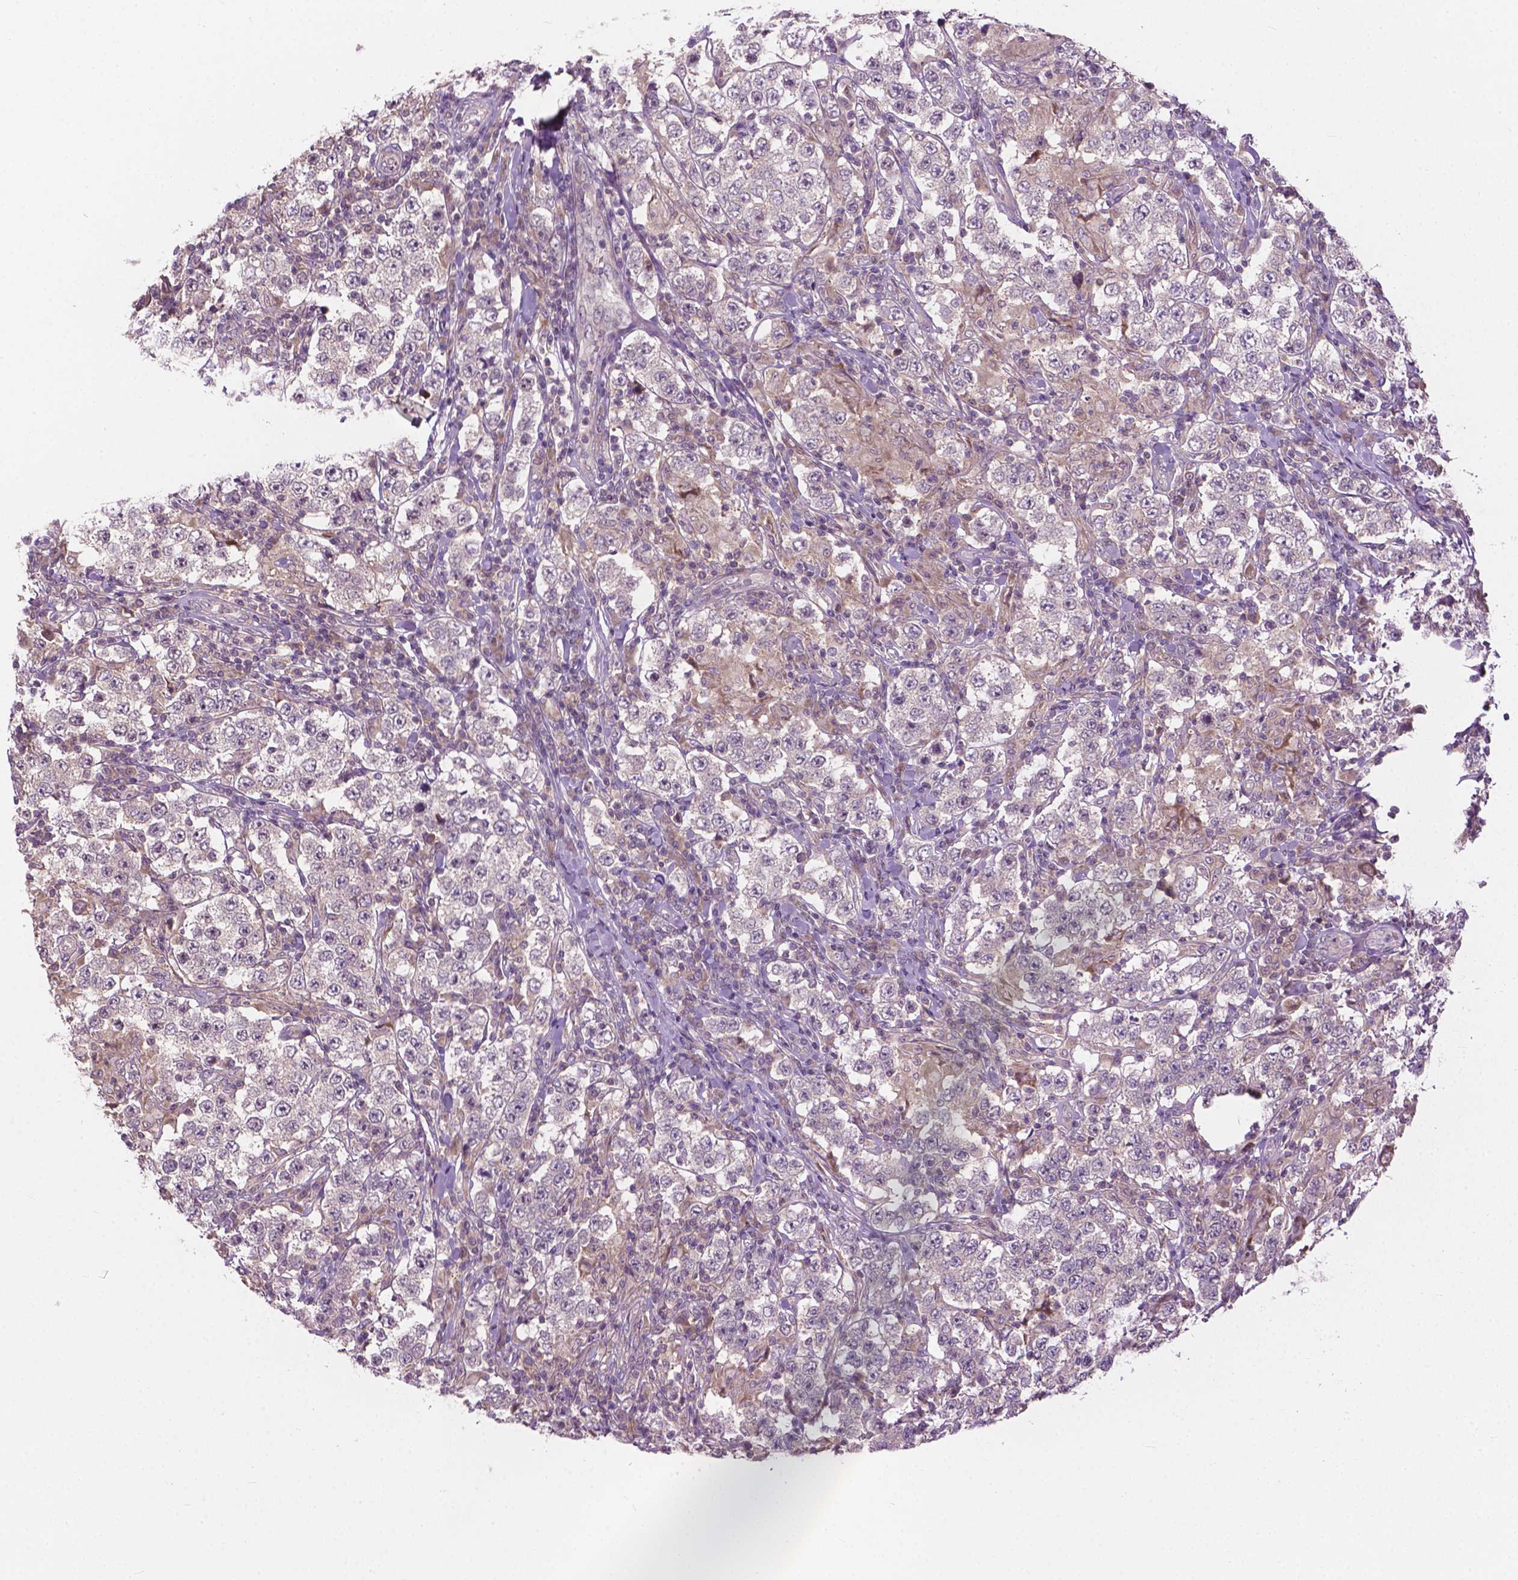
{"staining": {"intensity": "negative", "quantity": "none", "location": "none"}, "tissue": "testis cancer", "cell_type": "Tumor cells", "image_type": "cancer", "snomed": [{"axis": "morphology", "description": "Seminoma, NOS"}, {"axis": "morphology", "description": "Carcinoma, Embryonal, NOS"}, {"axis": "topography", "description": "Testis"}], "caption": "High magnification brightfield microscopy of testis cancer stained with DAB (brown) and counterstained with hematoxylin (blue): tumor cells show no significant expression.", "gene": "MZT1", "patient": {"sex": "male", "age": 41}}